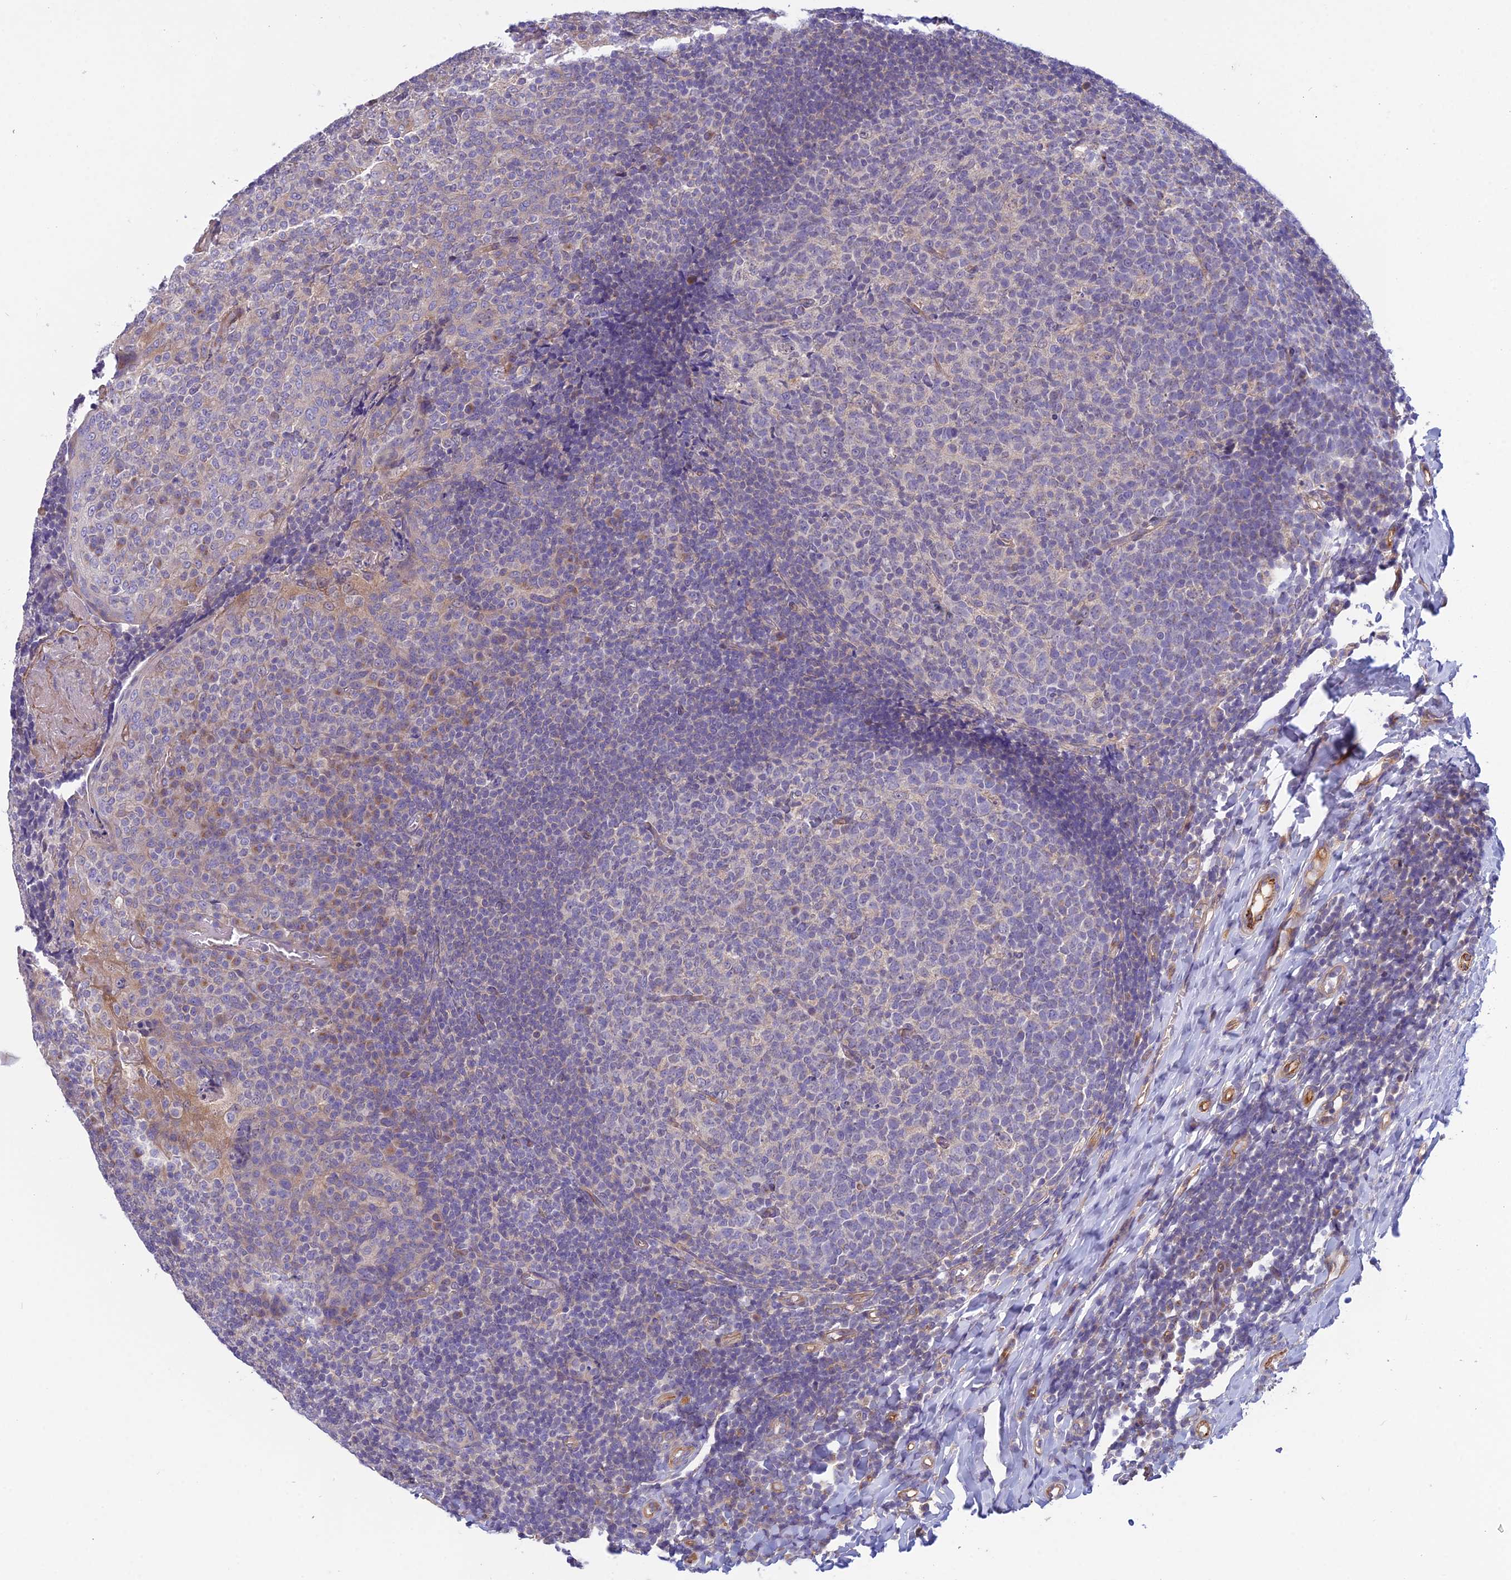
{"staining": {"intensity": "negative", "quantity": "none", "location": "none"}, "tissue": "tonsil", "cell_type": "Germinal center cells", "image_type": "normal", "snomed": [{"axis": "morphology", "description": "Normal tissue, NOS"}, {"axis": "topography", "description": "Tonsil"}], "caption": "This is an immunohistochemistry (IHC) micrograph of unremarkable human tonsil. There is no staining in germinal center cells.", "gene": "DUS2", "patient": {"sex": "female", "age": 19}}